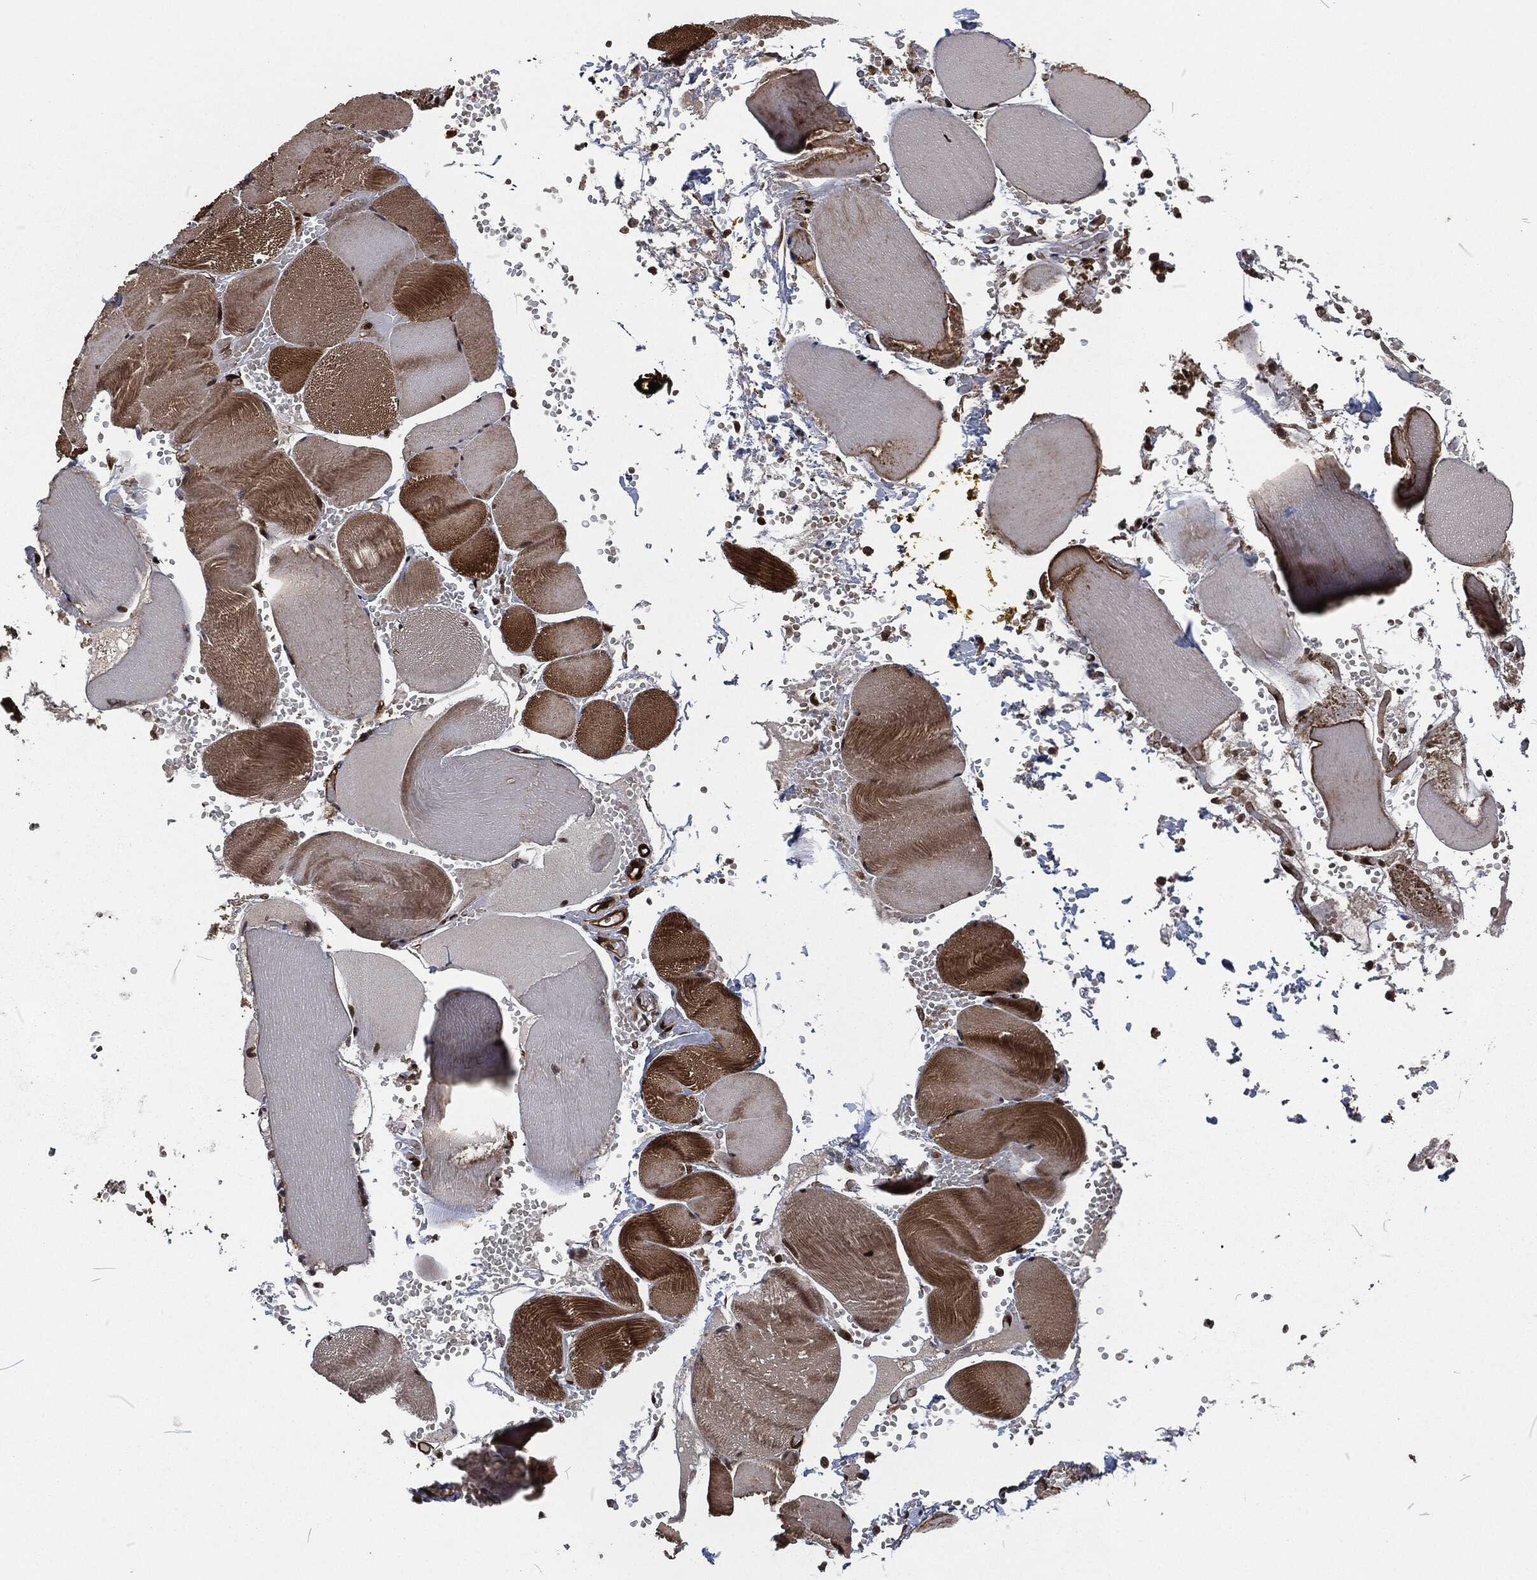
{"staining": {"intensity": "strong", "quantity": "25%-75%", "location": "cytoplasmic/membranous"}, "tissue": "skeletal muscle", "cell_type": "Myocytes", "image_type": "normal", "snomed": [{"axis": "morphology", "description": "Normal tissue, NOS"}, {"axis": "topography", "description": "Skeletal muscle"}], "caption": "This is an image of immunohistochemistry (IHC) staining of benign skeletal muscle, which shows strong positivity in the cytoplasmic/membranous of myocytes.", "gene": "CMPK2", "patient": {"sex": "male", "age": 56}}